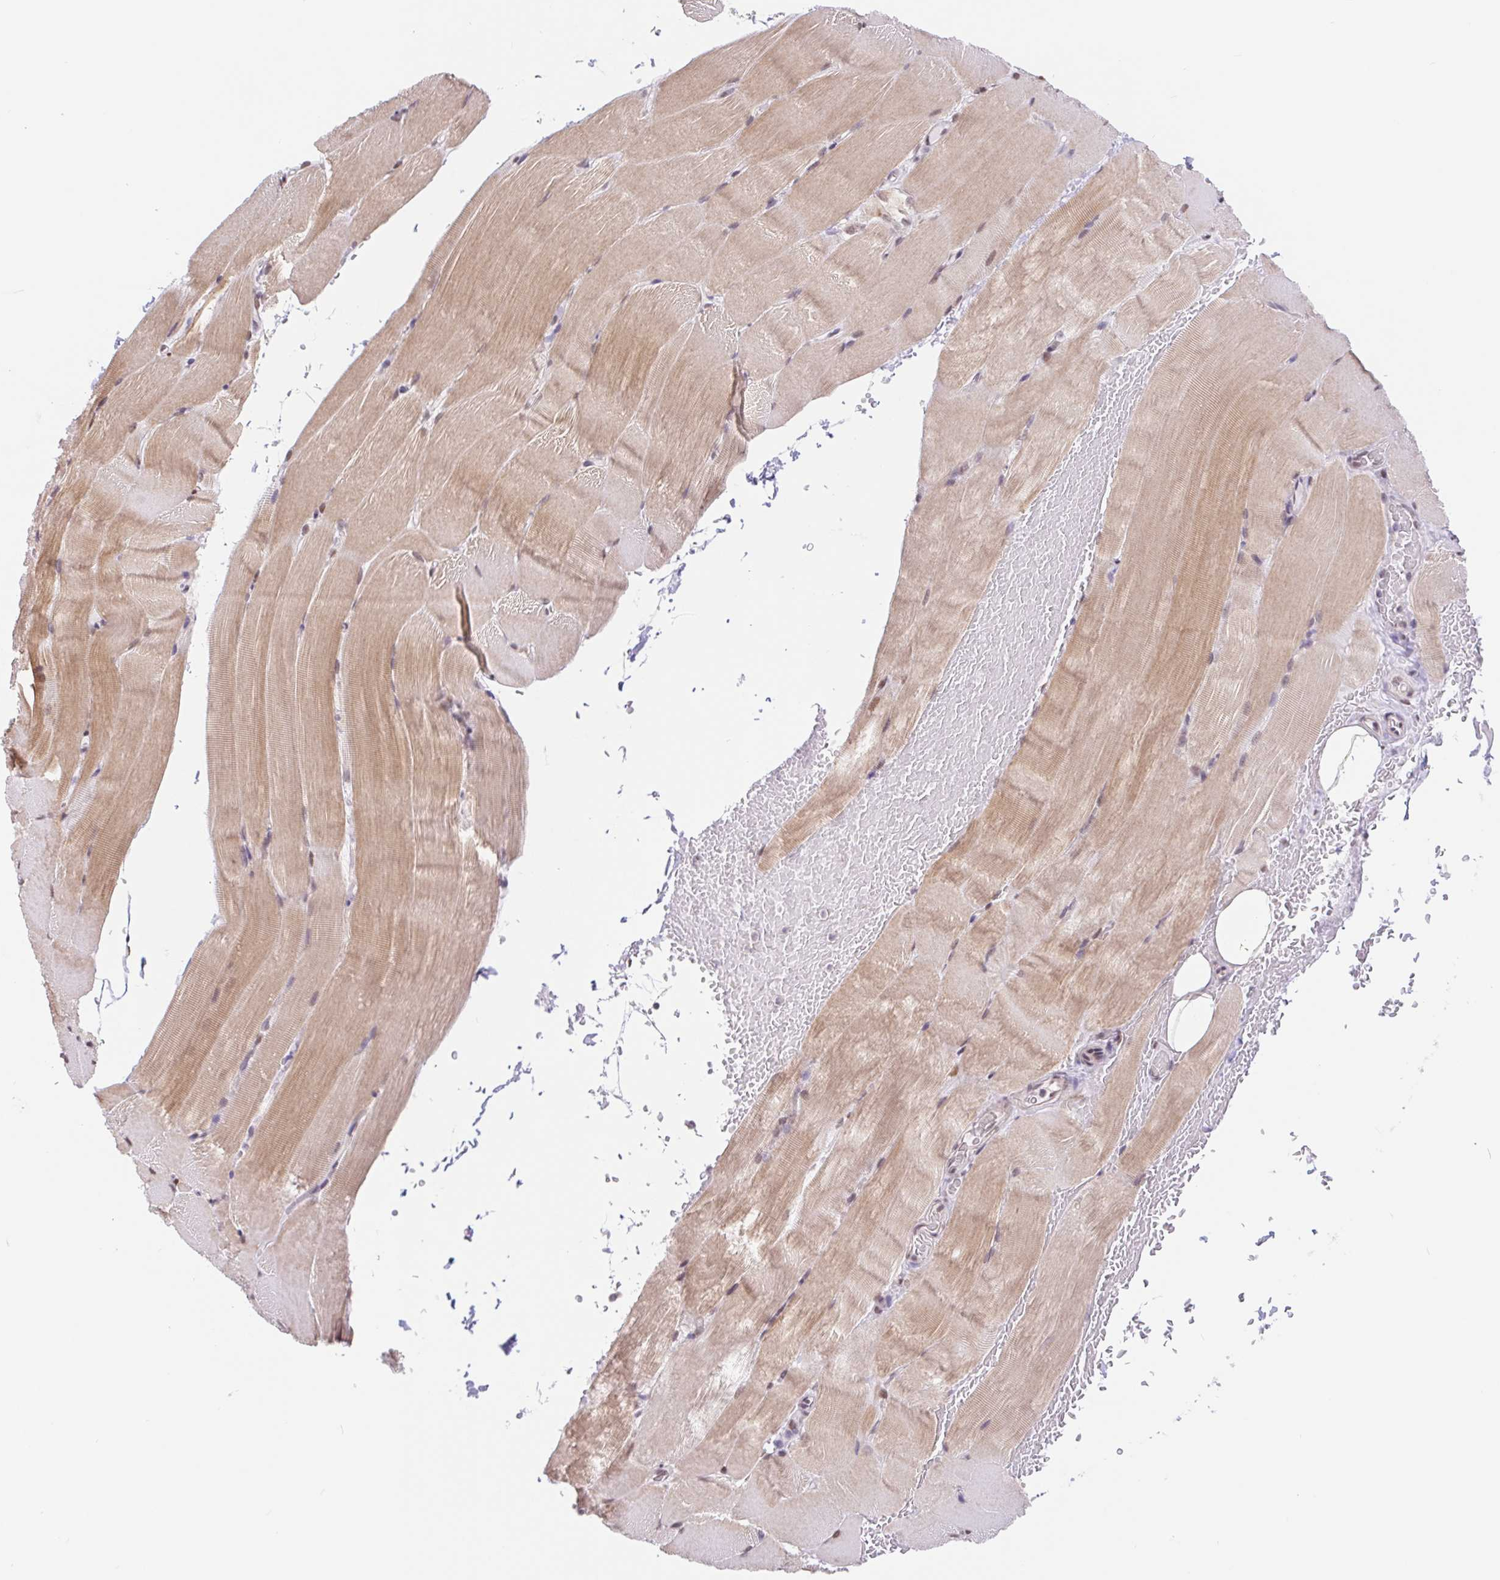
{"staining": {"intensity": "weak", "quantity": "25%-75%", "location": "cytoplasmic/membranous,nuclear"}, "tissue": "skeletal muscle", "cell_type": "Myocytes", "image_type": "normal", "snomed": [{"axis": "morphology", "description": "Normal tissue, NOS"}, {"axis": "topography", "description": "Skeletal muscle"}], "caption": "High-magnification brightfield microscopy of normal skeletal muscle stained with DAB (brown) and counterstained with hematoxylin (blue). myocytes exhibit weak cytoplasmic/membranous,nuclear staining is seen in about25%-75% of cells.", "gene": "CAND1", "patient": {"sex": "female", "age": 37}}